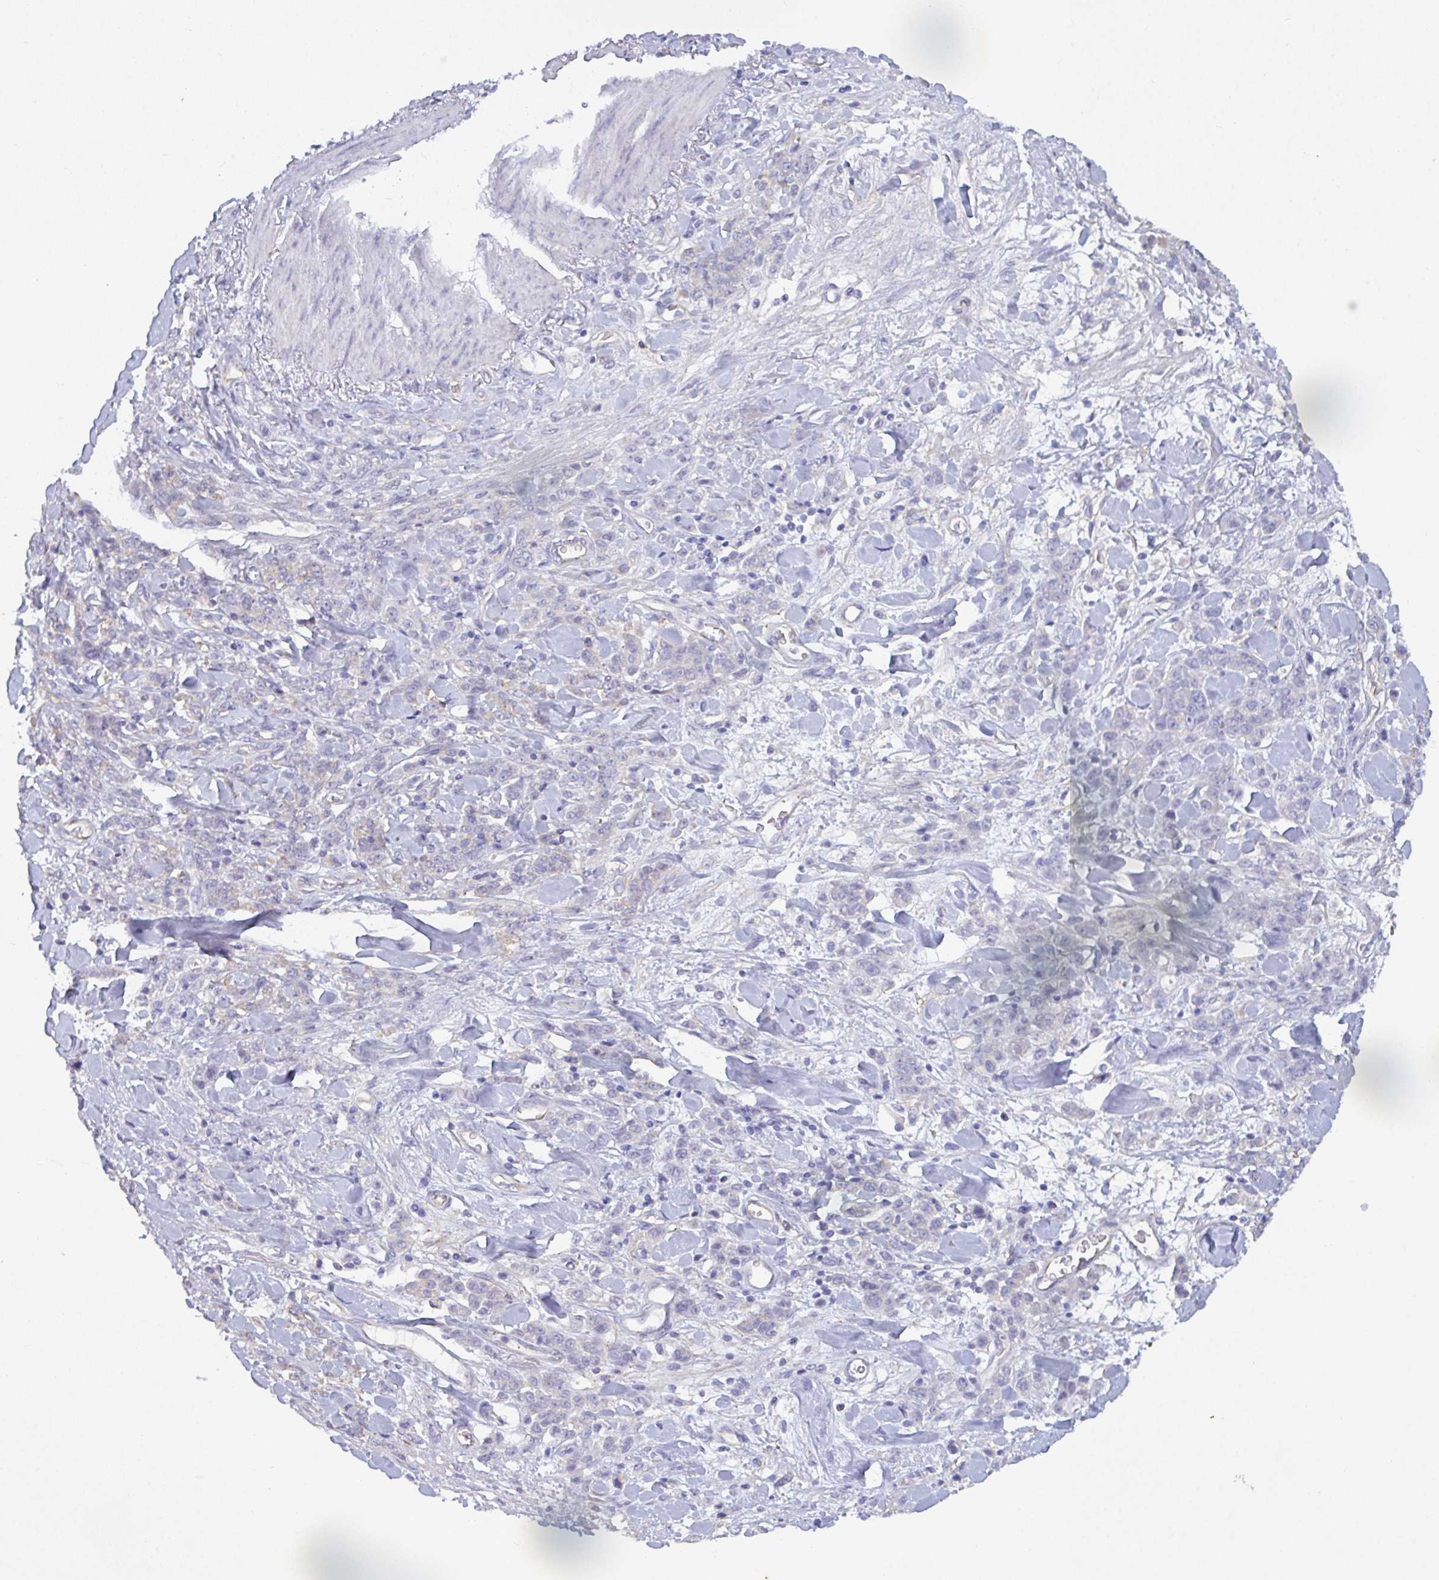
{"staining": {"intensity": "negative", "quantity": "none", "location": "none"}, "tissue": "stomach cancer", "cell_type": "Tumor cells", "image_type": "cancer", "snomed": [{"axis": "morphology", "description": "Normal tissue, NOS"}, {"axis": "morphology", "description": "Adenocarcinoma, NOS"}, {"axis": "topography", "description": "Stomach"}], "caption": "Stomach cancer was stained to show a protein in brown. There is no significant positivity in tumor cells.", "gene": "SLC66A1", "patient": {"sex": "male", "age": 82}}